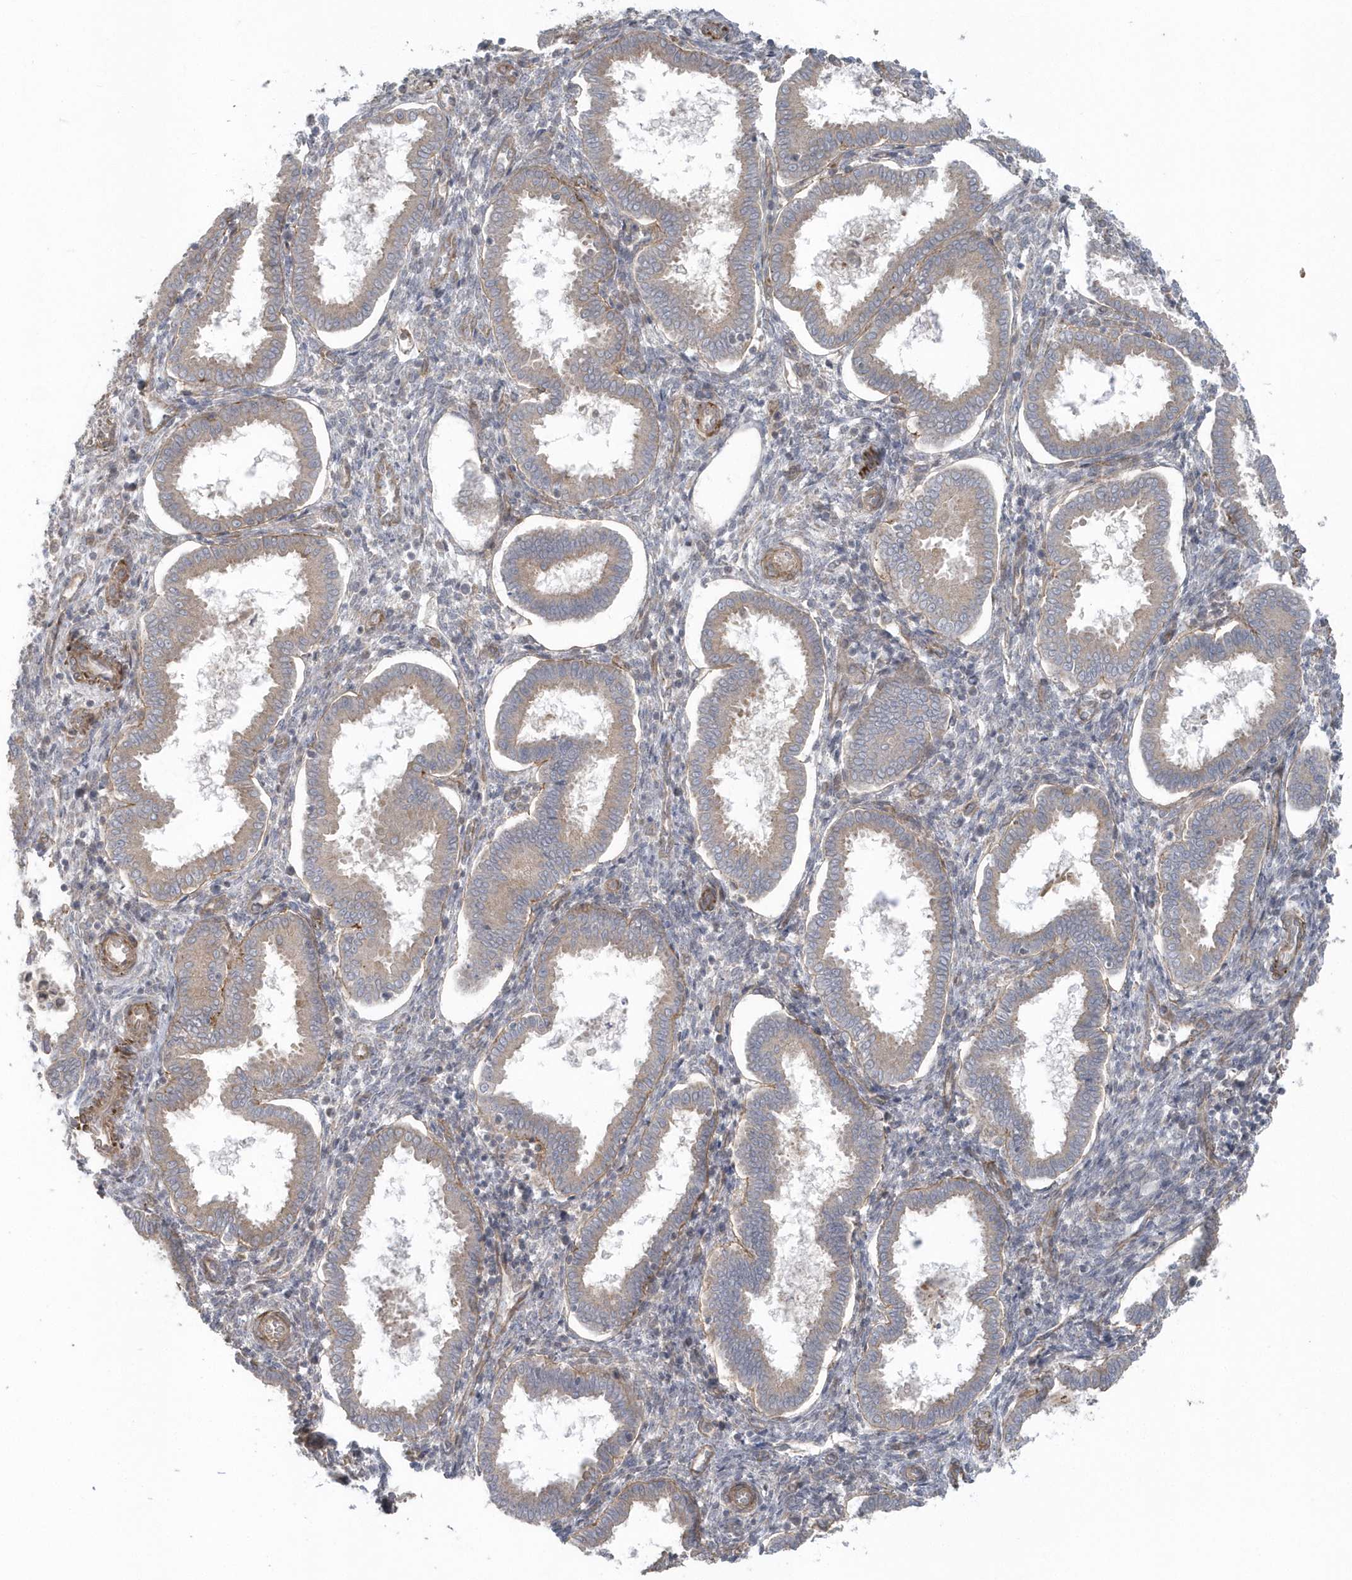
{"staining": {"intensity": "negative", "quantity": "none", "location": "none"}, "tissue": "endometrium", "cell_type": "Cells in endometrial stroma", "image_type": "normal", "snomed": [{"axis": "morphology", "description": "Normal tissue, NOS"}, {"axis": "topography", "description": "Endometrium"}], "caption": "High power microscopy histopathology image of an immunohistochemistry histopathology image of unremarkable endometrium, revealing no significant positivity in cells in endometrial stroma. Nuclei are stained in blue.", "gene": "ACTR1A", "patient": {"sex": "female", "age": 24}}